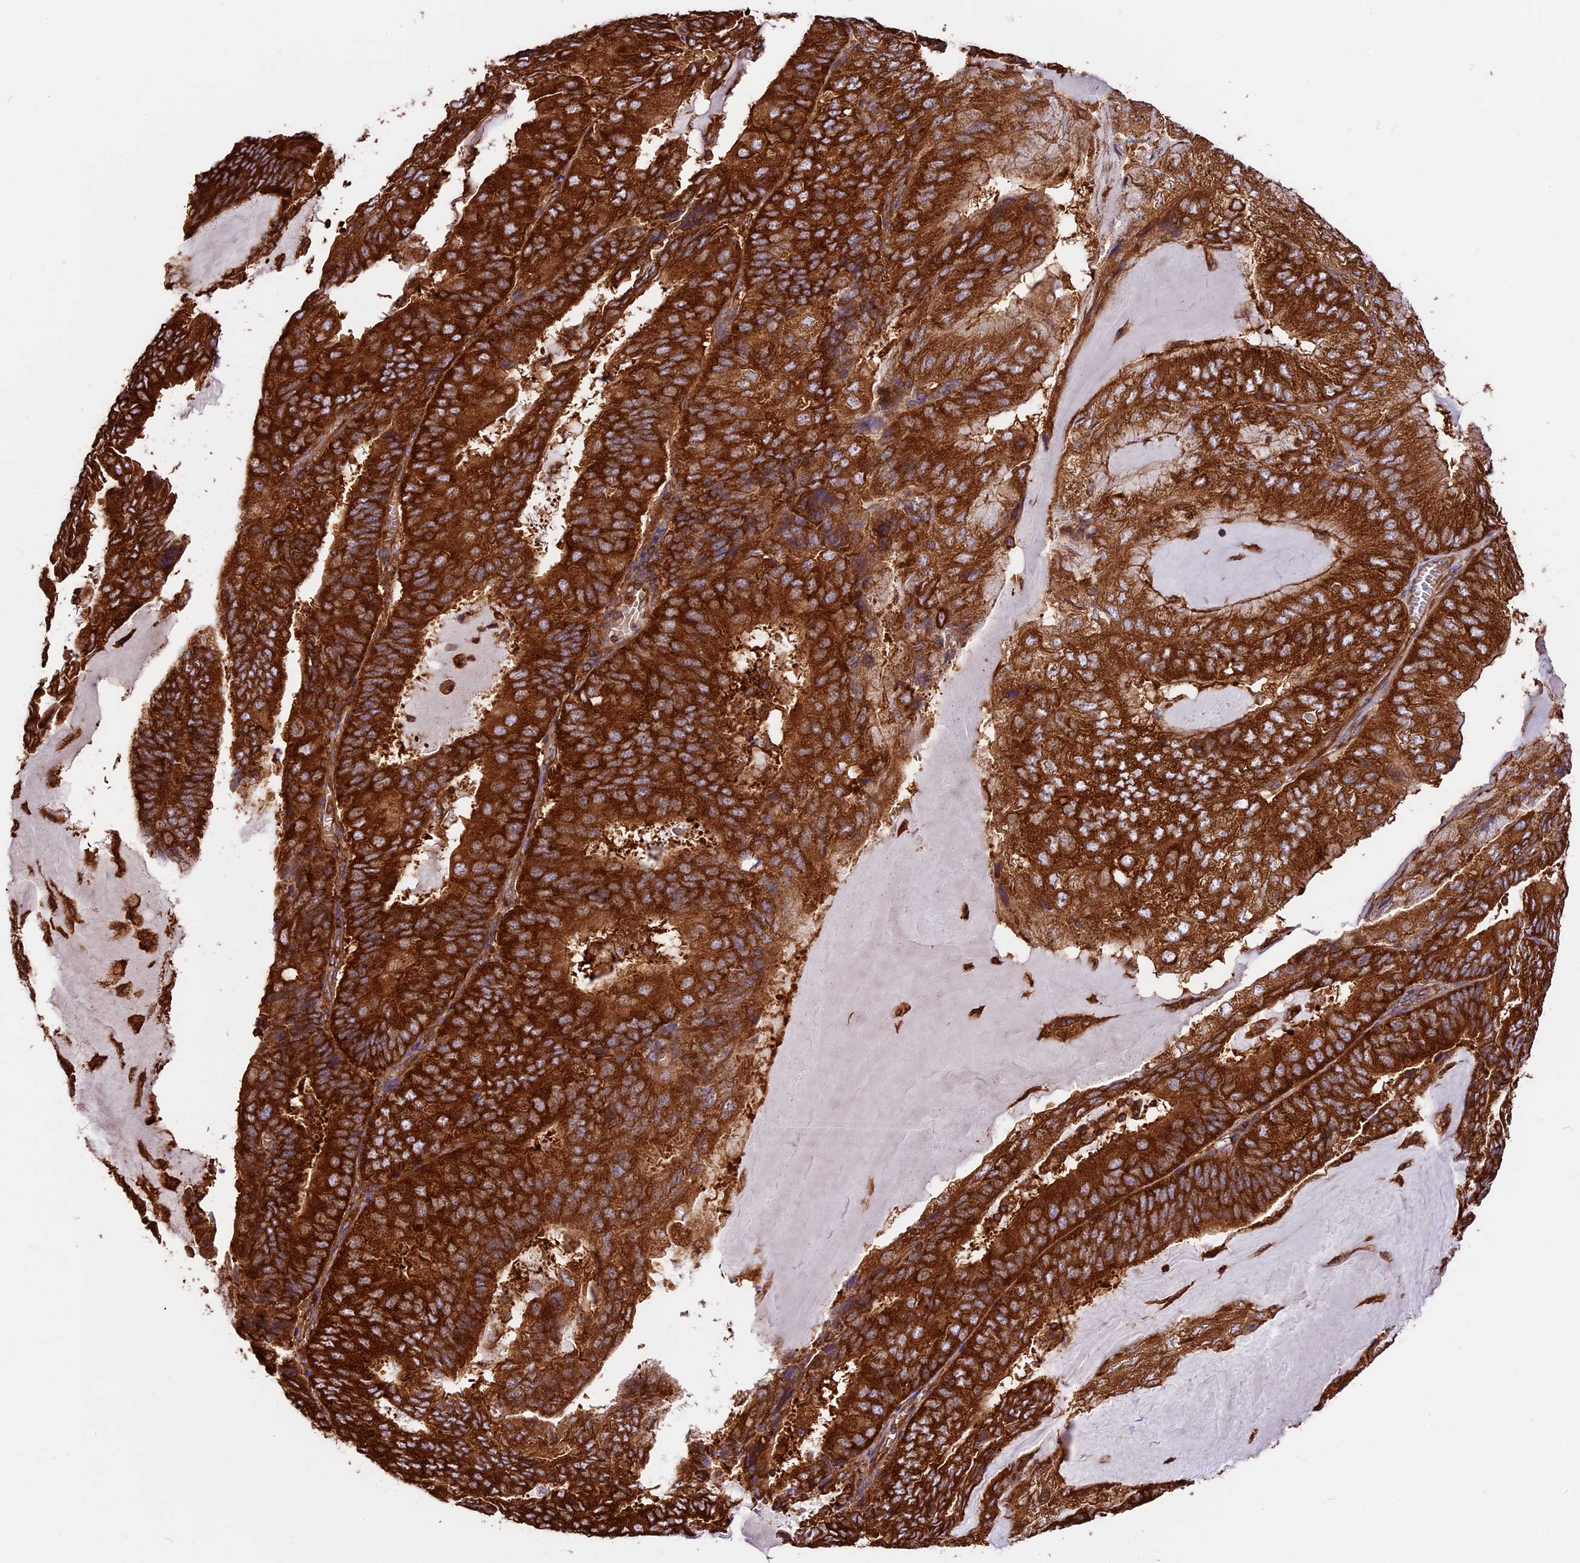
{"staining": {"intensity": "strong", "quantity": ">75%", "location": "cytoplasmic/membranous"}, "tissue": "endometrial cancer", "cell_type": "Tumor cells", "image_type": "cancer", "snomed": [{"axis": "morphology", "description": "Adenocarcinoma, NOS"}, {"axis": "topography", "description": "Endometrium"}], "caption": "The image exhibits a brown stain indicating the presence of a protein in the cytoplasmic/membranous of tumor cells in endometrial cancer.", "gene": "KARS1", "patient": {"sex": "female", "age": 81}}